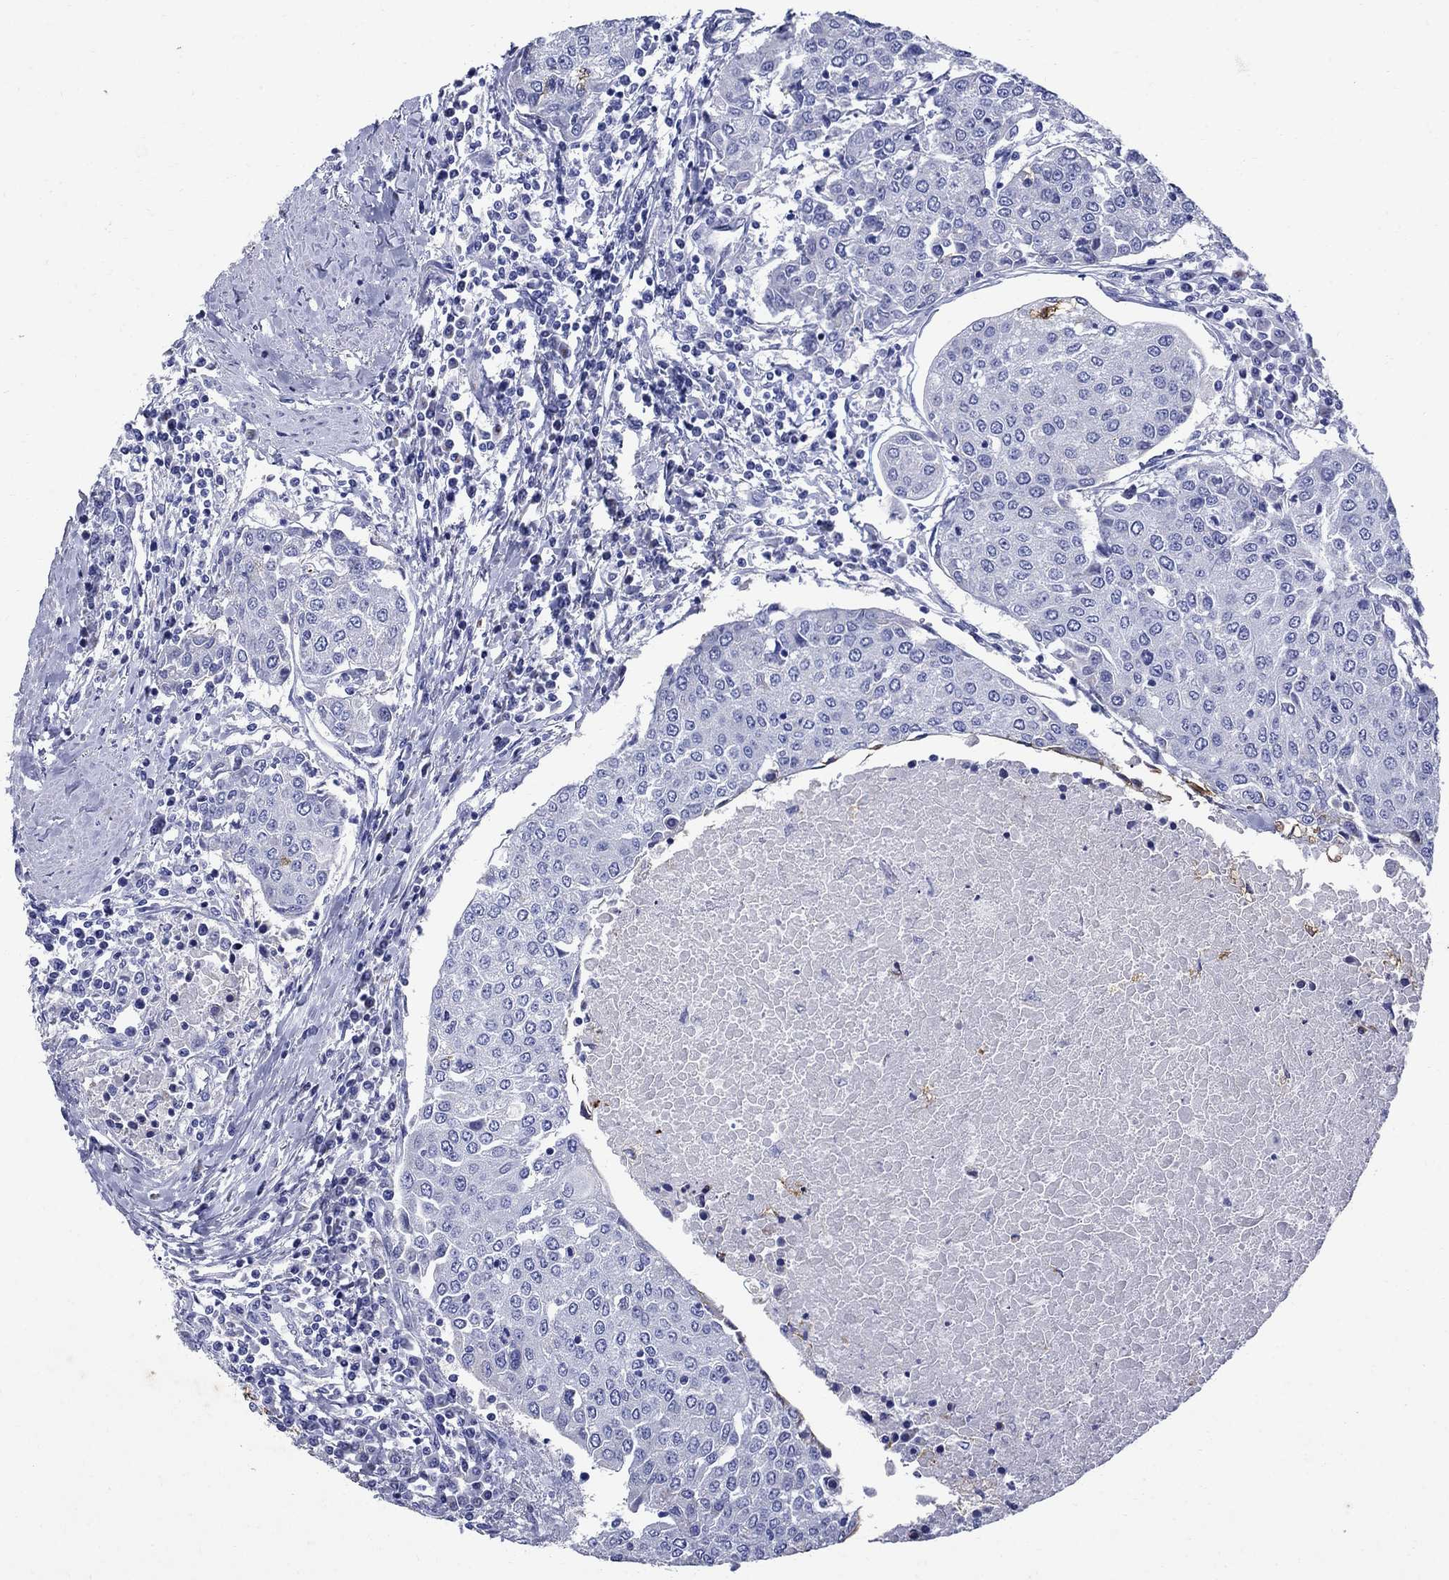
{"staining": {"intensity": "negative", "quantity": "none", "location": "none"}, "tissue": "urothelial cancer", "cell_type": "Tumor cells", "image_type": "cancer", "snomed": [{"axis": "morphology", "description": "Urothelial carcinoma, High grade"}, {"axis": "topography", "description": "Urinary bladder"}], "caption": "An image of urothelial cancer stained for a protein displays no brown staining in tumor cells.", "gene": "CD1A", "patient": {"sex": "female", "age": 85}}